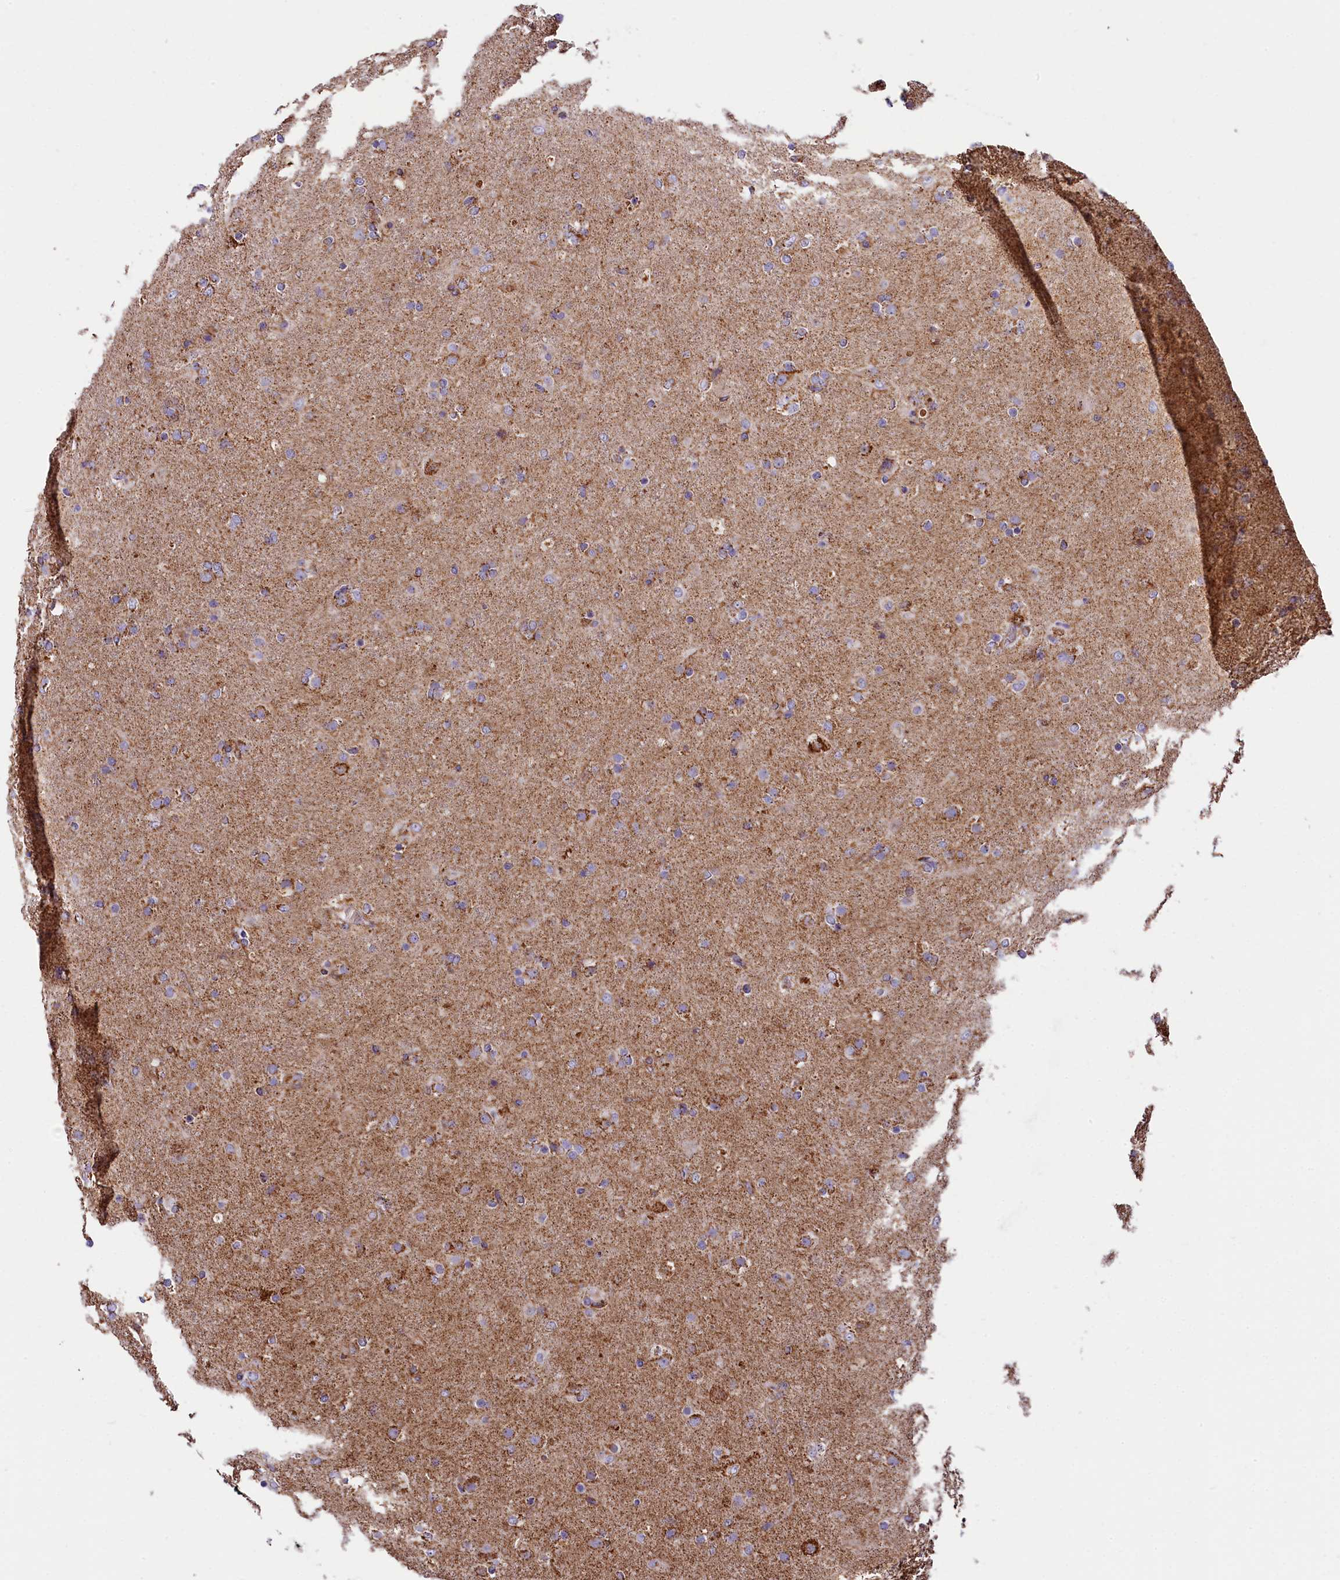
{"staining": {"intensity": "moderate", "quantity": ">75%", "location": "cytoplasmic/membranous"}, "tissue": "glioma", "cell_type": "Tumor cells", "image_type": "cancer", "snomed": [{"axis": "morphology", "description": "Glioma, malignant, Low grade"}, {"axis": "topography", "description": "Brain"}], "caption": "This is a micrograph of IHC staining of glioma, which shows moderate staining in the cytoplasmic/membranous of tumor cells.", "gene": "NDUFA8", "patient": {"sex": "male", "age": 65}}